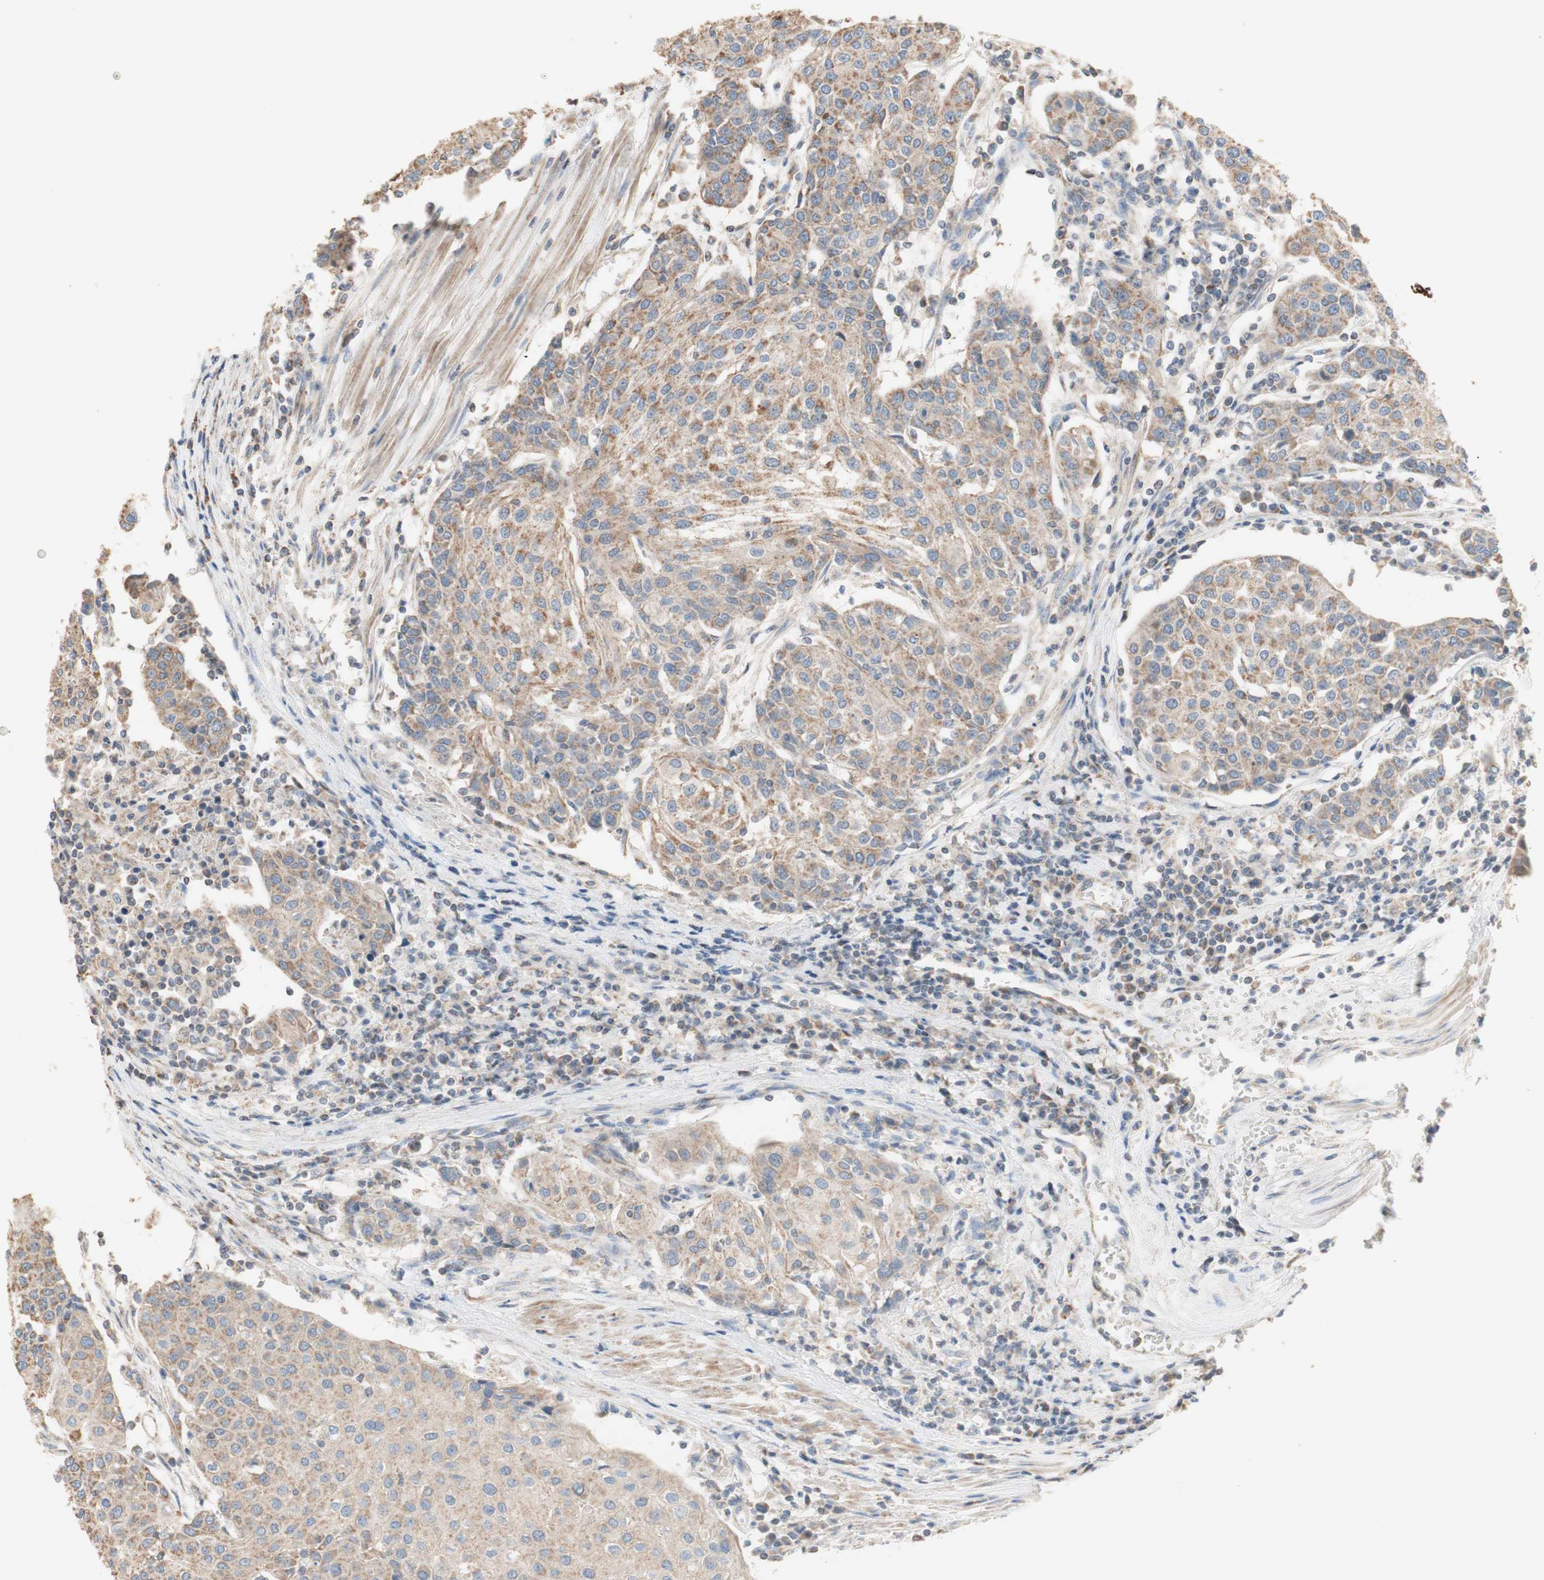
{"staining": {"intensity": "moderate", "quantity": "25%-75%", "location": "cytoplasmic/membranous"}, "tissue": "urothelial cancer", "cell_type": "Tumor cells", "image_type": "cancer", "snomed": [{"axis": "morphology", "description": "Urothelial carcinoma, High grade"}, {"axis": "topography", "description": "Urinary bladder"}], "caption": "Tumor cells exhibit medium levels of moderate cytoplasmic/membranous staining in about 25%-75% of cells in high-grade urothelial carcinoma.", "gene": "PTGIS", "patient": {"sex": "female", "age": 85}}